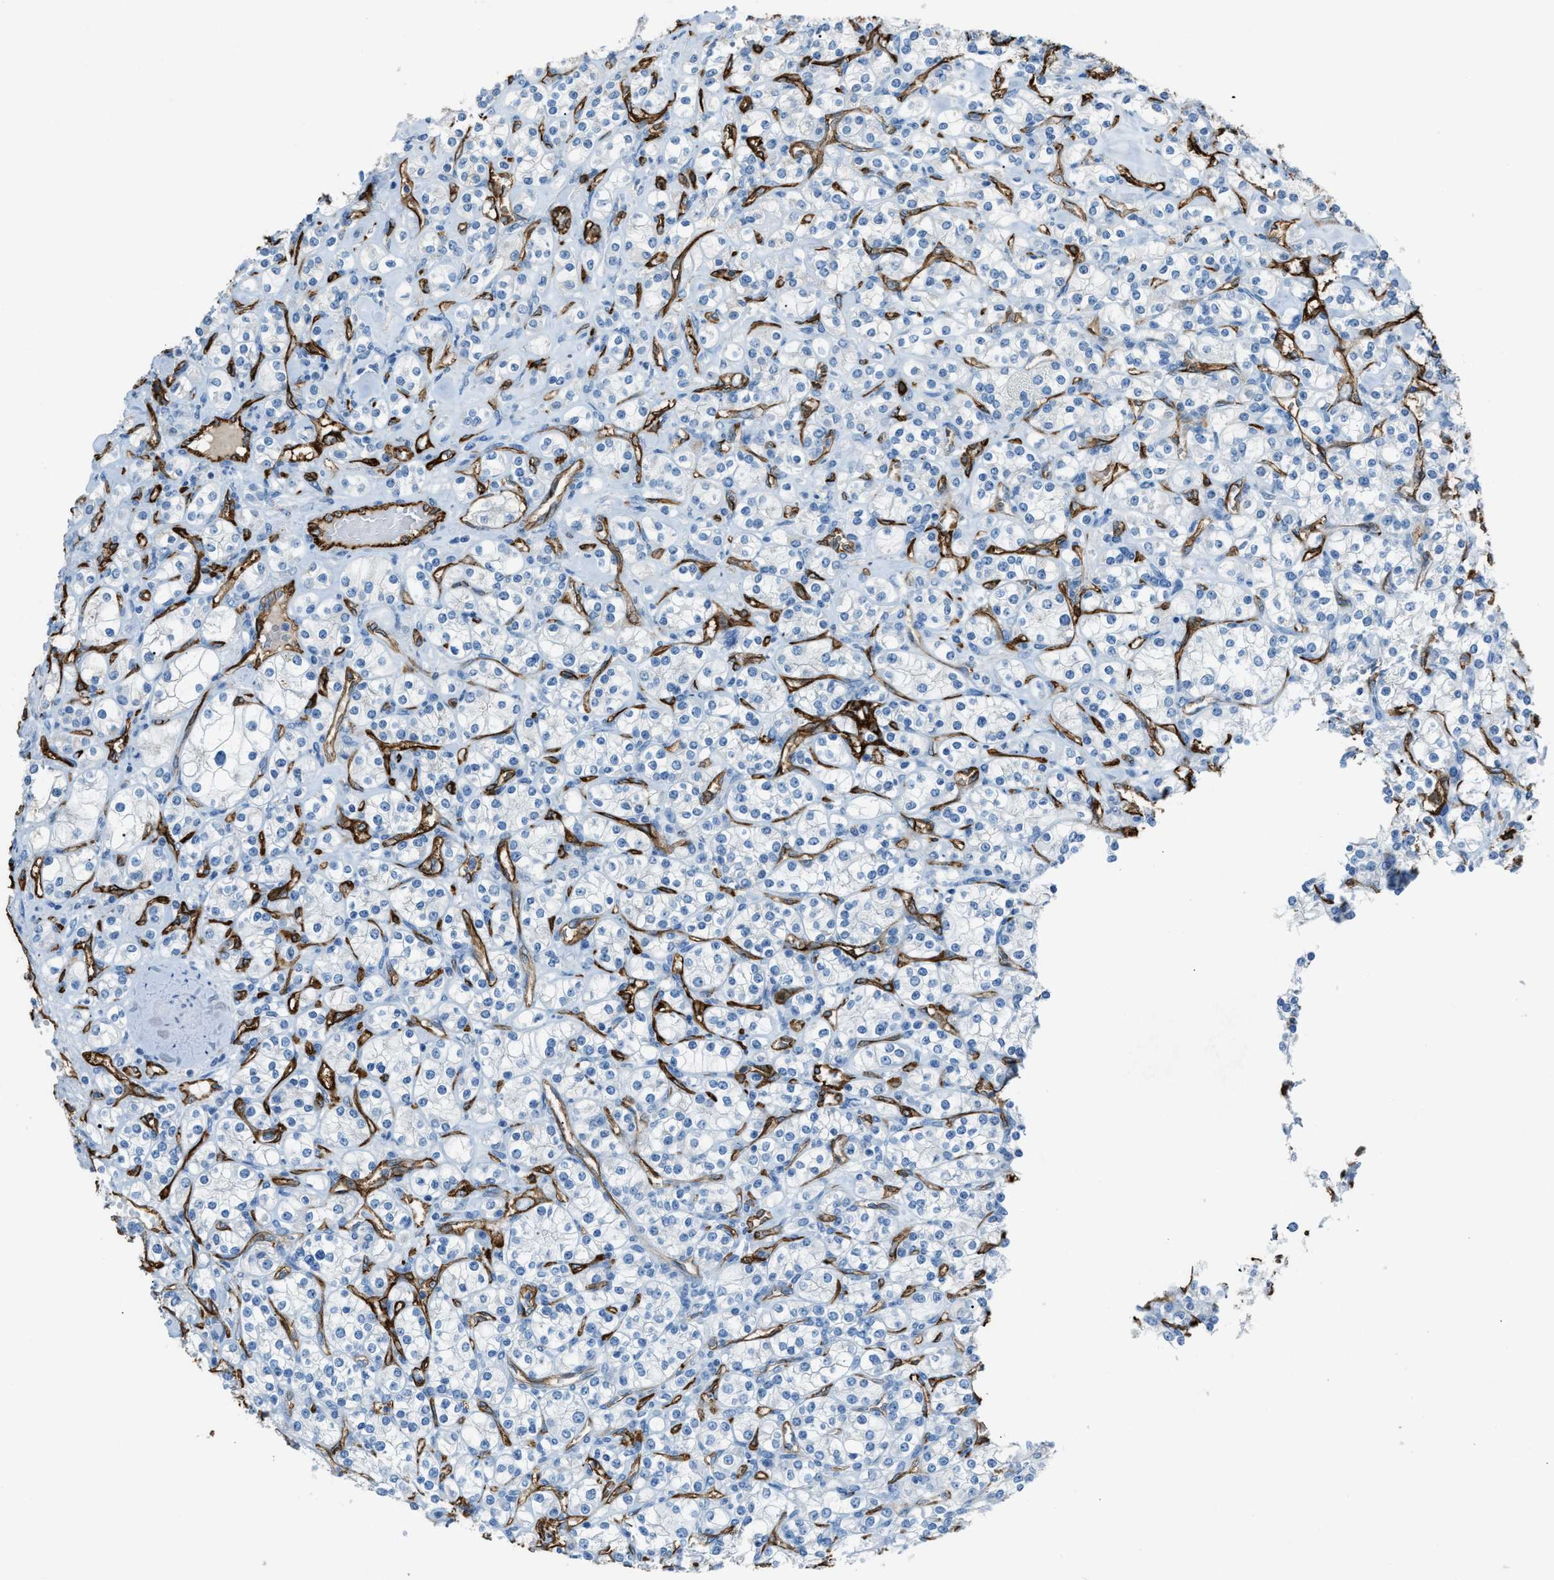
{"staining": {"intensity": "negative", "quantity": "none", "location": "none"}, "tissue": "renal cancer", "cell_type": "Tumor cells", "image_type": "cancer", "snomed": [{"axis": "morphology", "description": "Adenocarcinoma, NOS"}, {"axis": "topography", "description": "Kidney"}], "caption": "Photomicrograph shows no protein expression in tumor cells of renal cancer tissue.", "gene": "SLC22A15", "patient": {"sex": "male", "age": 77}}